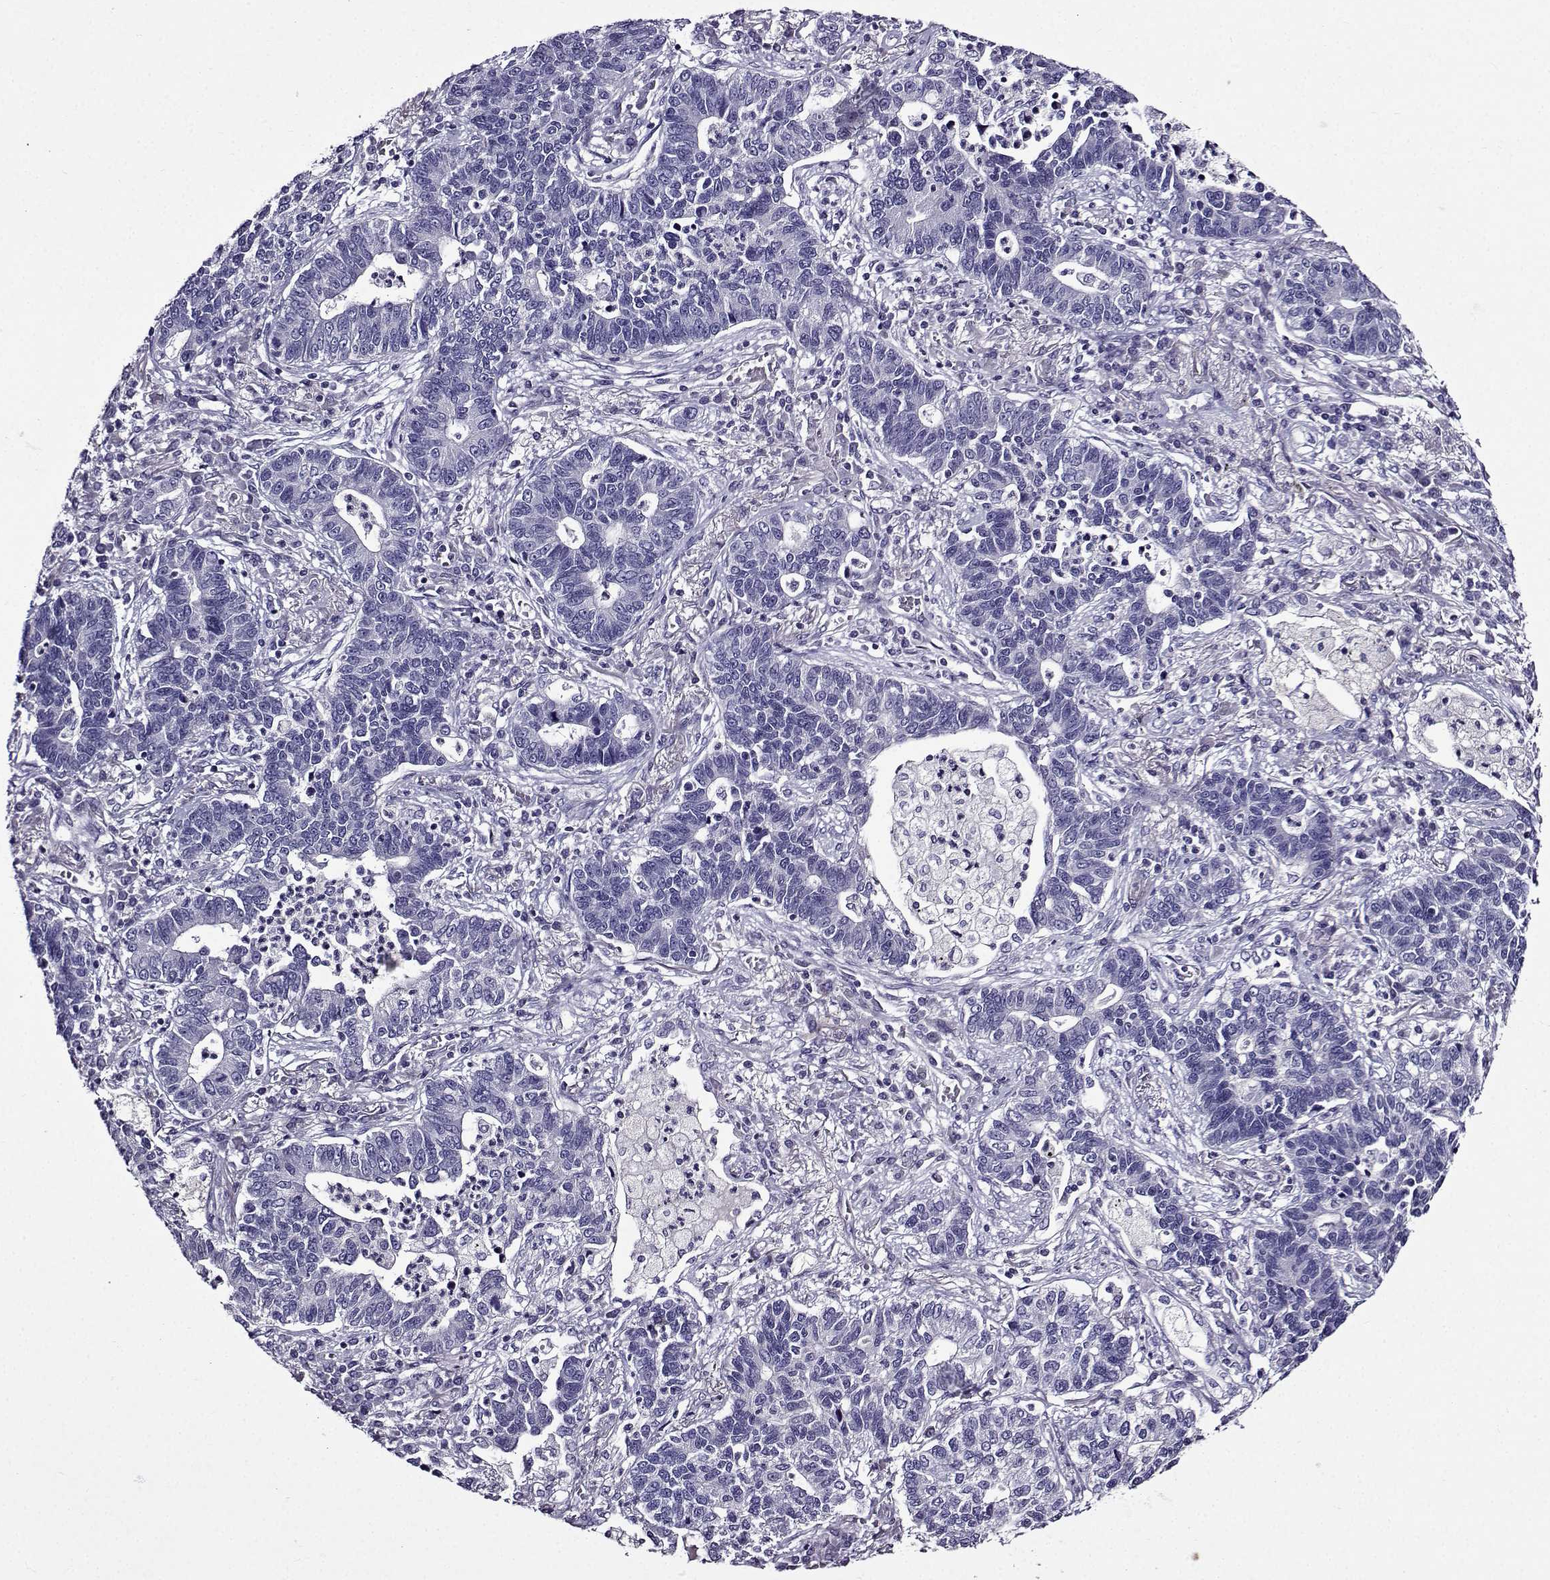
{"staining": {"intensity": "negative", "quantity": "none", "location": "none"}, "tissue": "lung cancer", "cell_type": "Tumor cells", "image_type": "cancer", "snomed": [{"axis": "morphology", "description": "Adenocarcinoma, NOS"}, {"axis": "topography", "description": "Lung"}], "caption": "High magnification brightfield microscopy of lung cancer stained with DAB (brown) and counterstained with hematoxylin (blue): tumor cells show no significant positivity.", "gene": "TMEM266", "patient": {"sex": "female", "age": 57}}